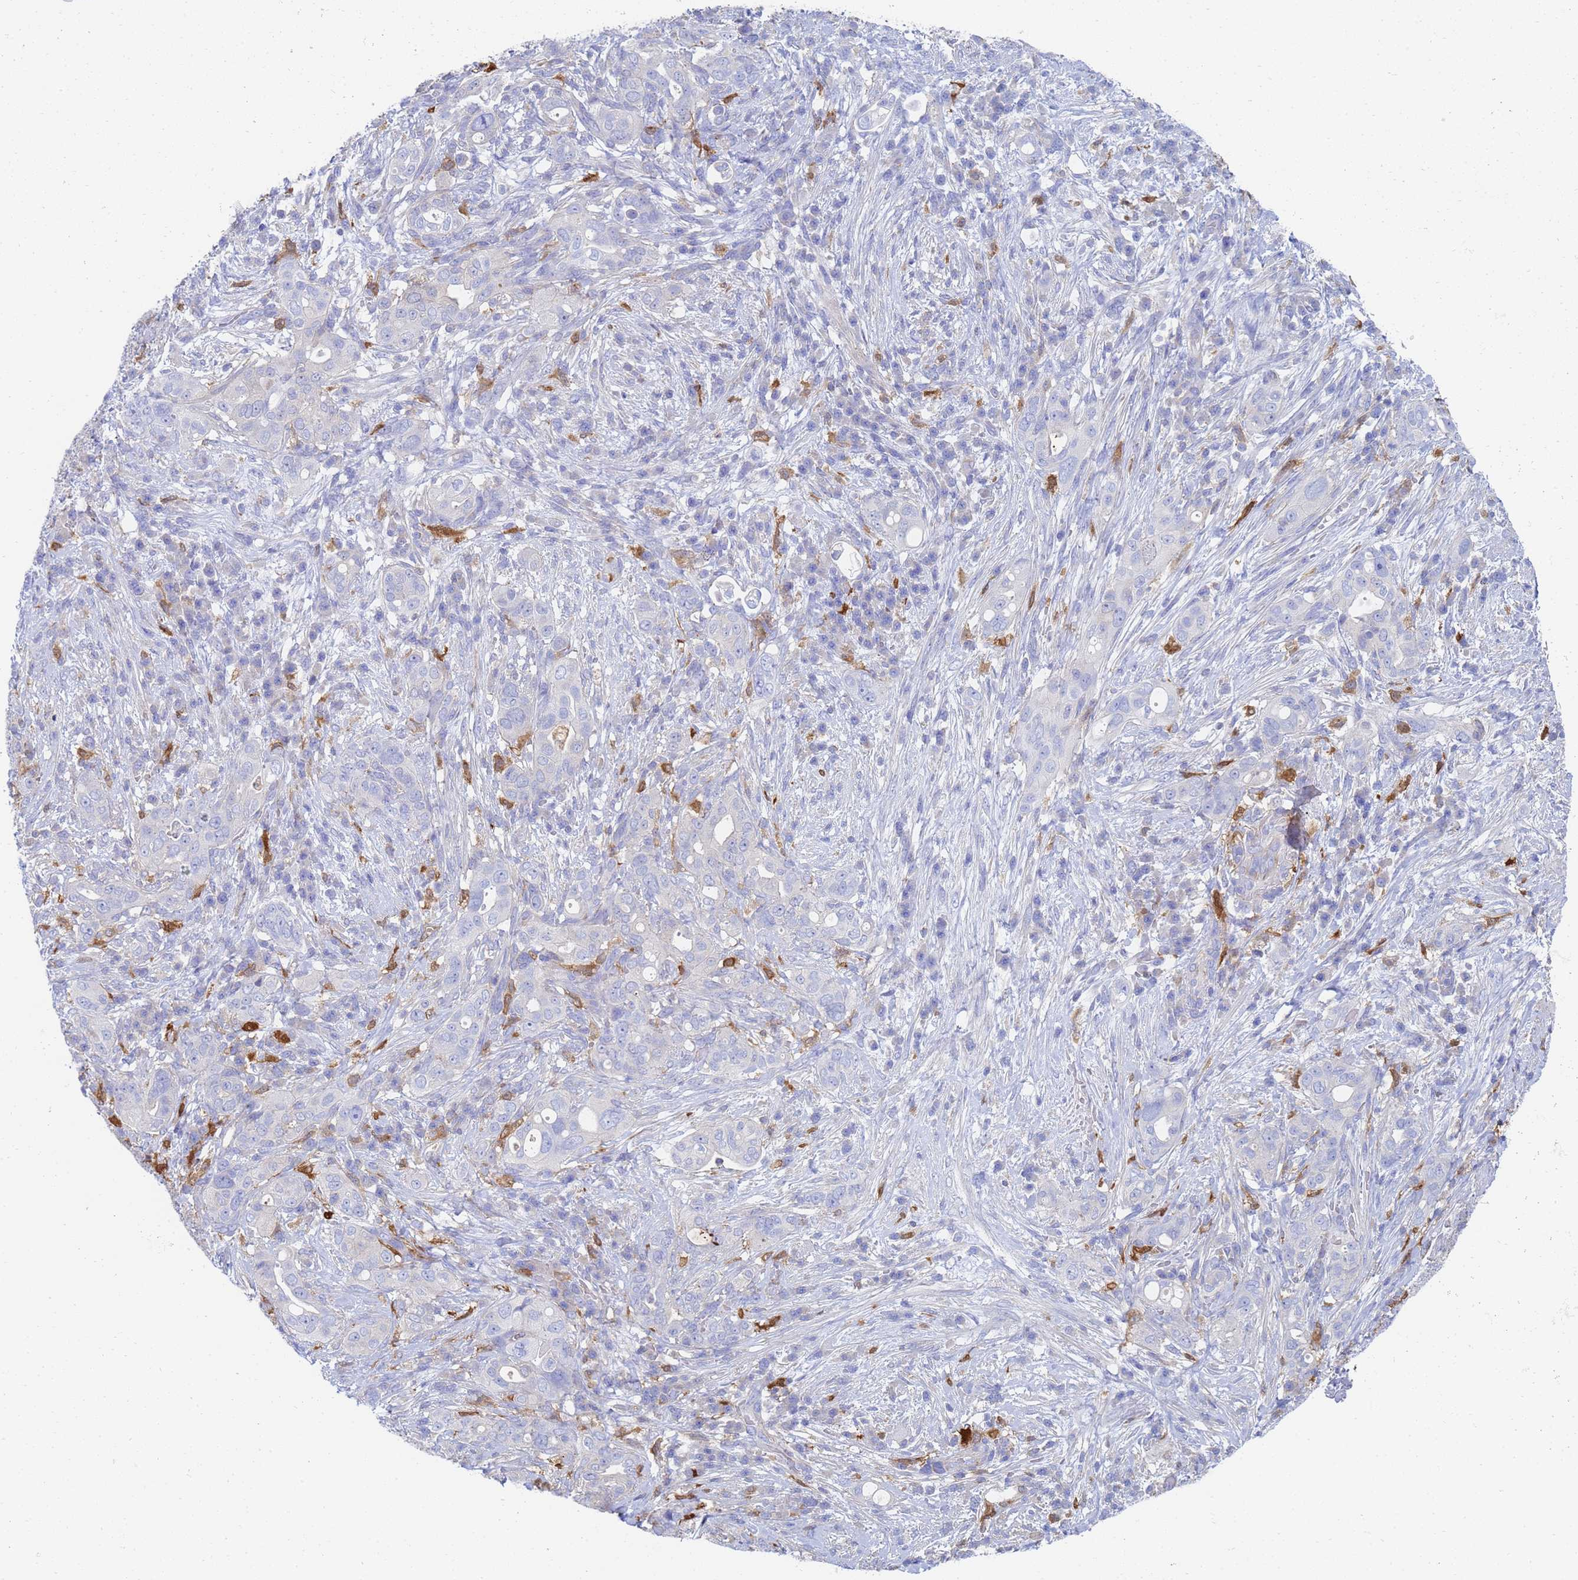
{"staining": {"intensity": "negative", "quantity": "none", "location": "none"}, "tissue": "pancreatic cancer", "cell_type": "Tumor cells", "image_type": "cancer", "snomed": [{"axis": "morphology", "description": "Normal tissue, NOS"}, {"axis": "morphology", "description": "Adenocarcinoma, NOS"}, {"axis": "topography", "description": "Lymph node"}, {"axis": "topography", "description": "Pancreas"}], "caption": "Immunohistochemical staining of adenocarcinoma (pancreatic) reveals no significant staining in tumor cells.", "gene": "GCHFR", "patient": {"sex": "female", "age": 67}}